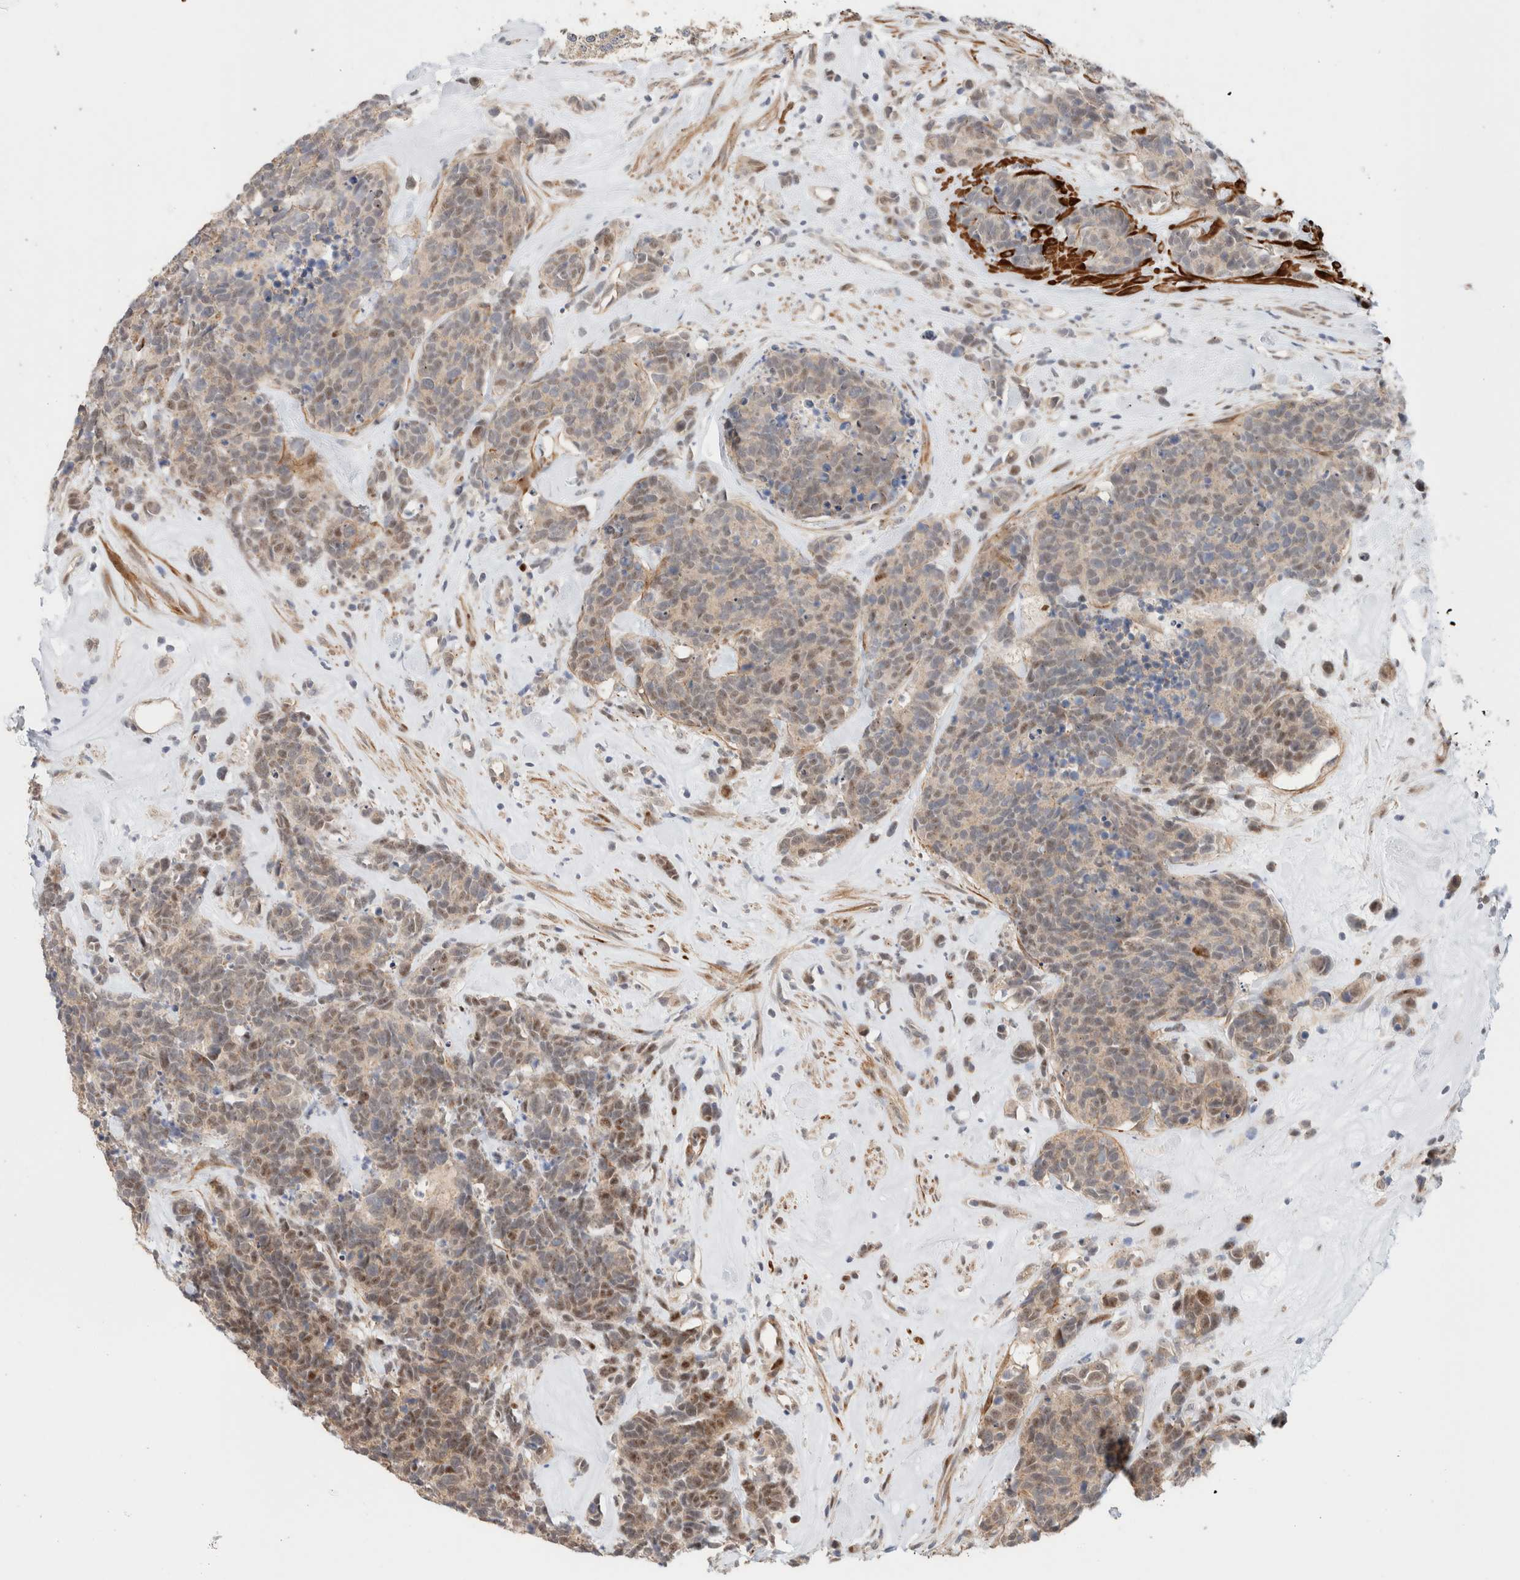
{"staining": {"intensity": "weak", "quantity": "25%-75%", "location": "cytoplasmic/membranous,nuclear"}, "tissue": "carcinoid", "cell_type": "Tumor cells", "image_type": "cancer", "snomed": [{"axis": "morphology", "description": "Carcinoma, NOS"}, {"axis": "morphology", "description": "Carcinoid, malignant, NOS"}, {"axis": "topography", "description": "Urinary bladder"}], "caption": "Carcinoma stained with IHC exhibits weak cytoplasmic/membranous and nuclear staining in approximately 25%-75% of tumor cells.", "gene": "ID3", "patient": {"sex": "male", "age": 57}}